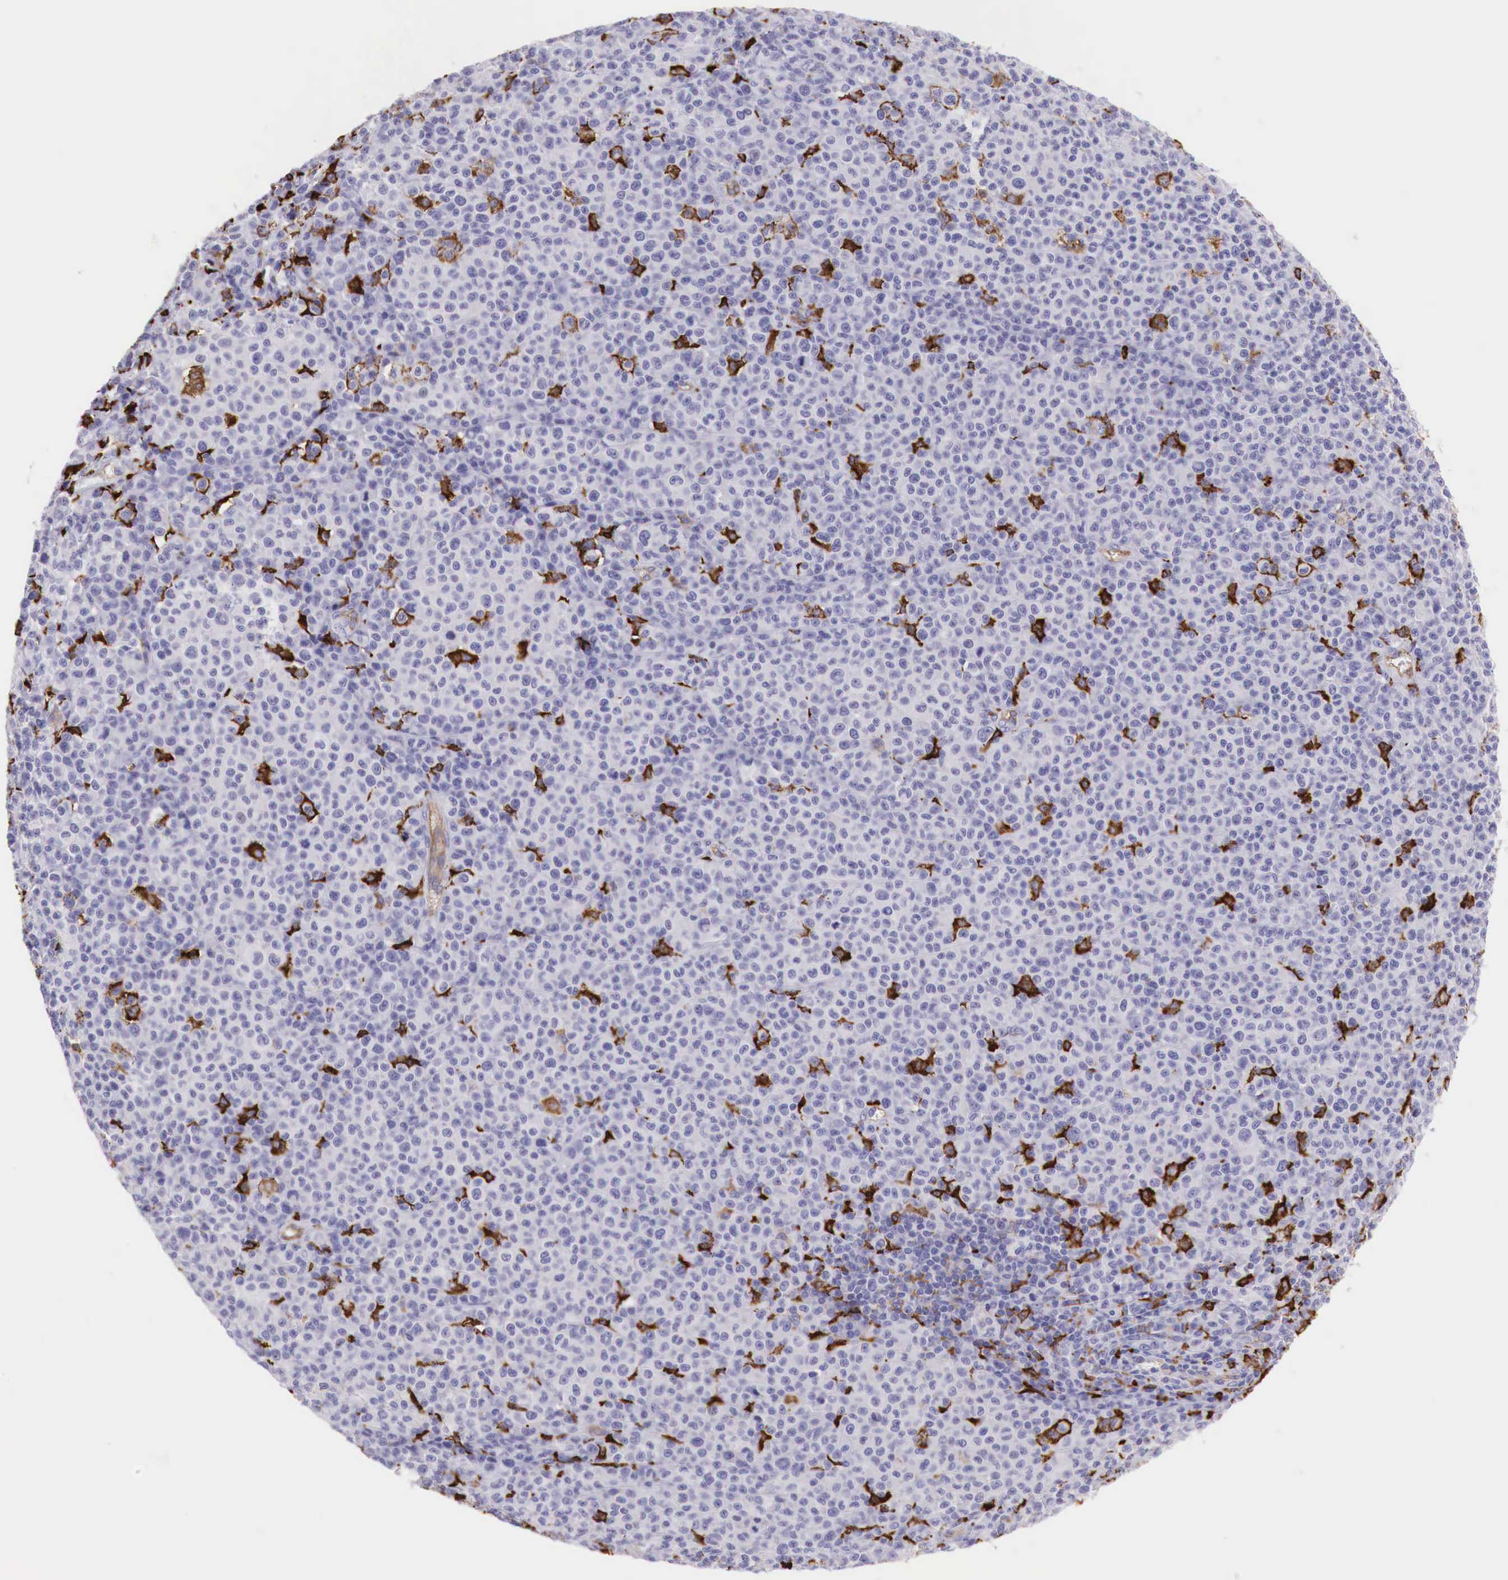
{"staining": {"intensity": "negative", "quantity": "none", "location": "none"}, "tissue": "melanoma", "cell_type": "Tumor cells", "image_type": "cancer", "snomed": [{"axis": "morphology", "description": "Malignant melanoma, Metastatic site"}, {"axis": "topography", "description": "Skin"}], "caption": "The micrograph displays no staining of tumor cells in melanoma.", "gene": "MSR1", "patient": {"sex": "male", "age": 32}}